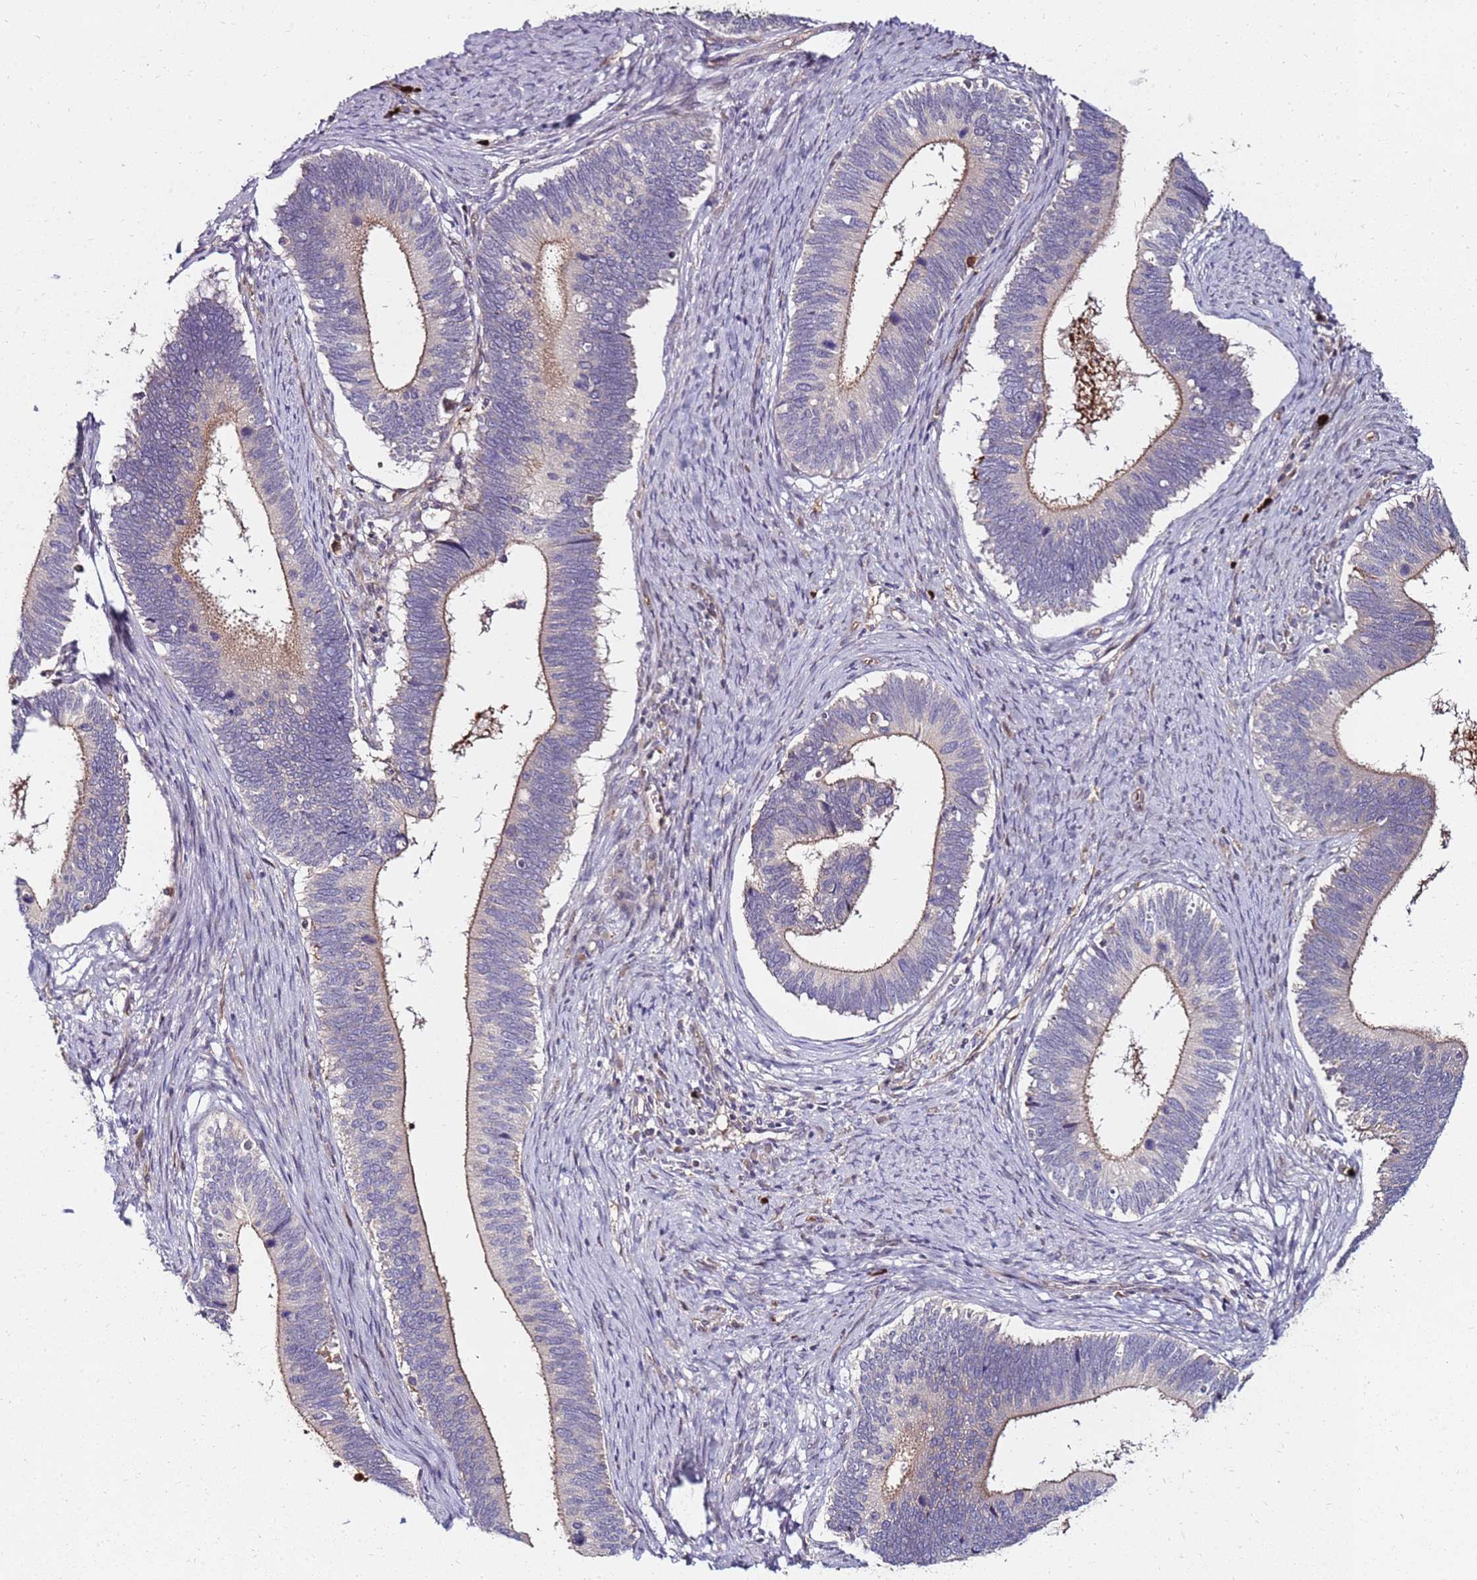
{"staining": {"intensity": "strong", "quantity": "<25%", "location": "cytoplasmic/membranous"}, "tissue": "cervical cancer", "cell_type": "Tumor cells", "image_type": "cancer", "snomed": [{"axis": "morphology", "description": "Adenocarcinoma, NOS"}, {"axis": "topography", "description": "Cervix"}], "caption": "Tumor cells exhibit strong cytoplasmic/membranous positivity in approximately <25% of cells in cervical cancer. (DAB = brown stain, brightfield microscopy at high magnification).", "gene": "RNF11", "patient": {"sex": "female", "age": 42}}